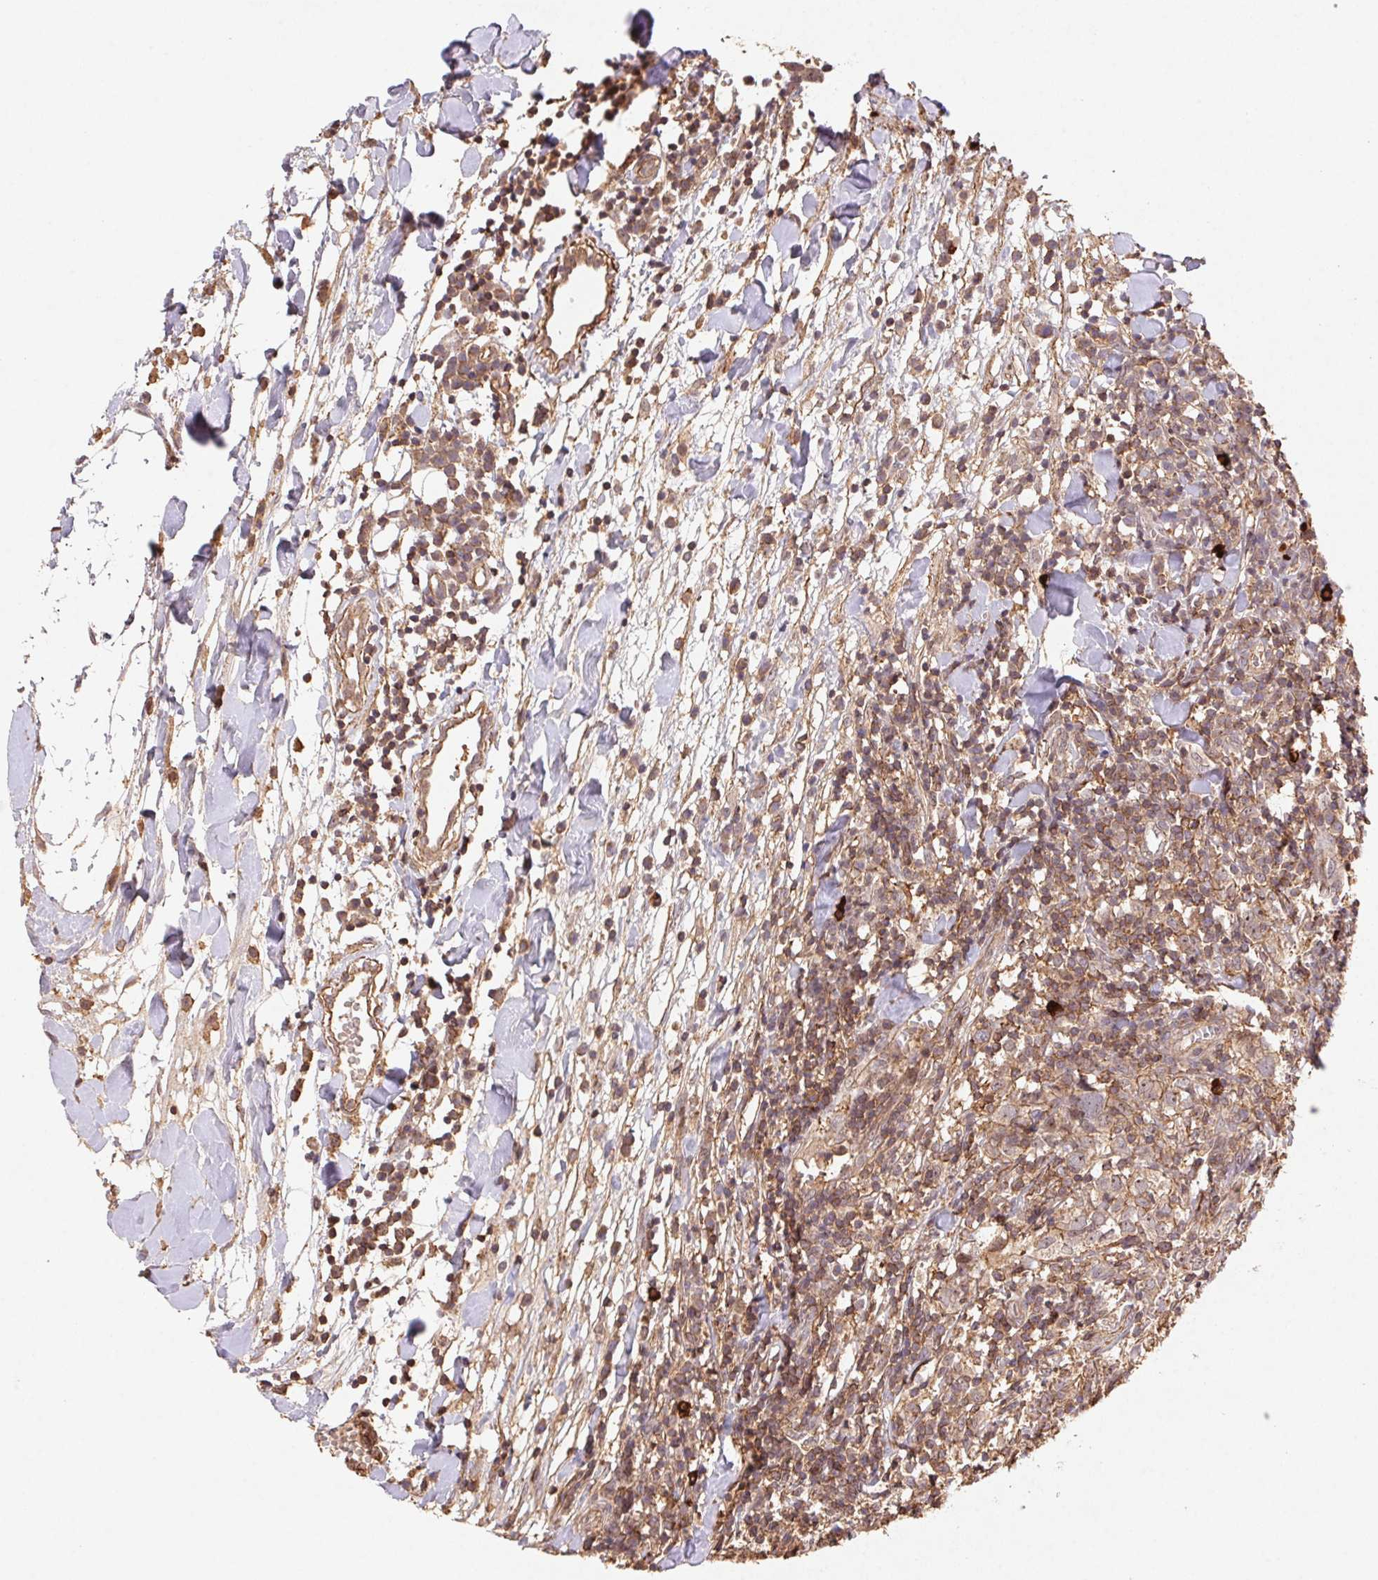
{"staining": {"intensity": "weak", "quantity": ">75%", "location": "cytoplasmic/membranous"}, "tissue": "breast cancer", "cell_type": "Tumor cells", "image_type": "cancer", "snomed": [{"axis": "morphology", "description": "Duct carcinoma"}, {"axis": "topography", "description": "Breast"}], "caption": "A high-resolution photomicrograph shows immunohistochemistry staining of breast invasive ductal carcinoma, which shows weak cytoplasmic/membranous positivity in approximately >75% of tumor cells. The protein is stained brown, and the nuclei are stained in blue (DAB (3,3'-diaminobenzidine) IHC with brightfield microscopy, high magnification).", "gene": "ATG10", "patient": {"sex": "female", "age": 30}}